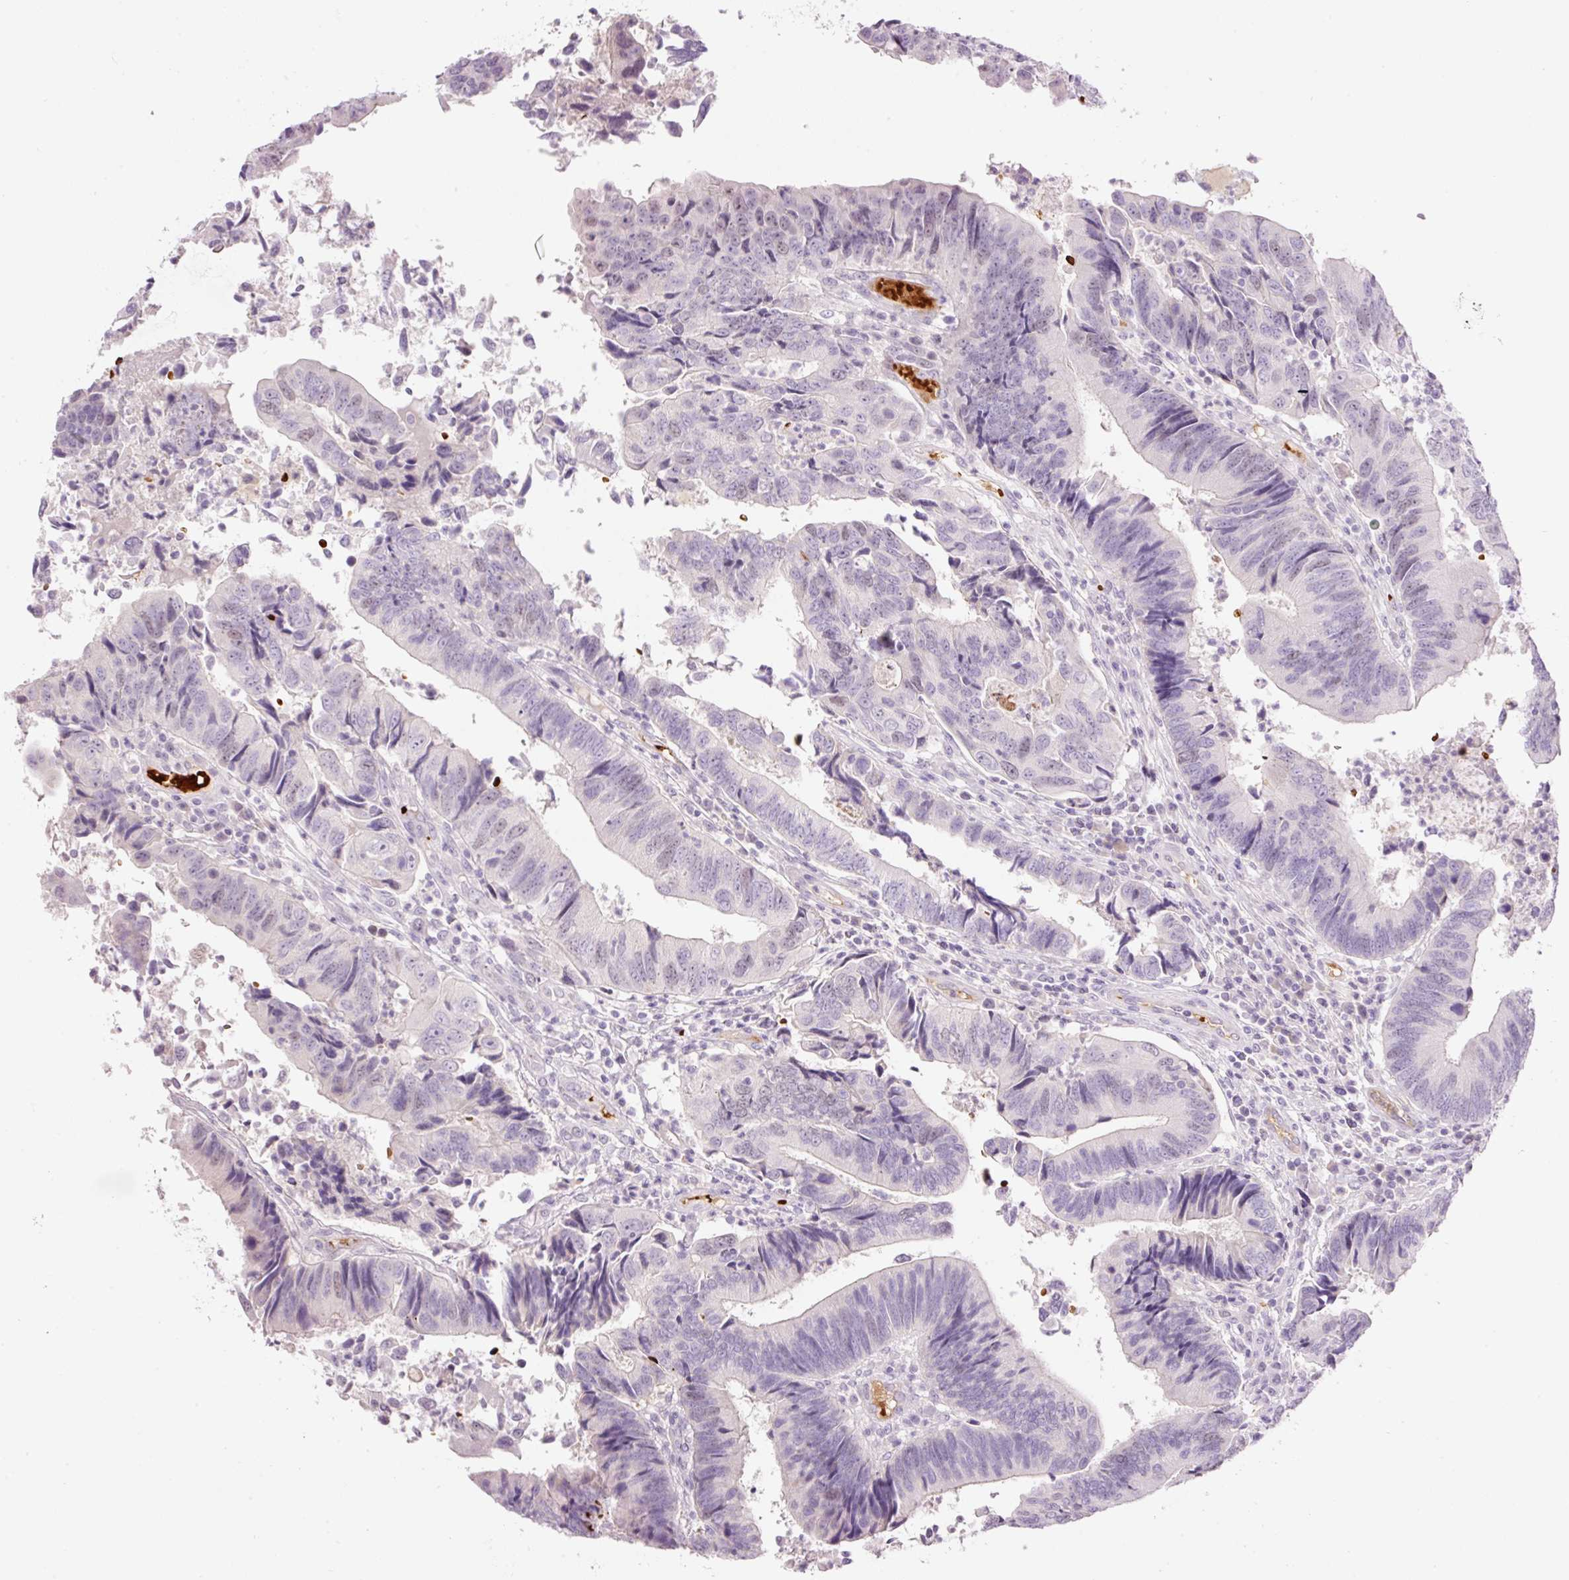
{"staining": {"intensity": "negative", "quantity": "none", "location": "none"}, "tissue": "colorectal cancer", "cell_type": "Tumor cells", "image_type": "cancer", "snomed": [{"axis": "morphology", "description": "Adenocarcinoma, NOS"}, {"axis": "topography", "description": "Colon"}], "caption": "DAB (3,3'-diaminobenzidine) immunohistochemical staining of colorectal cancer (adenocarcinoma) demonstrates no significant positivity in tumor cells.", "gene": "LY6G6D", "patient": {"sex": "female", "age": 67}}